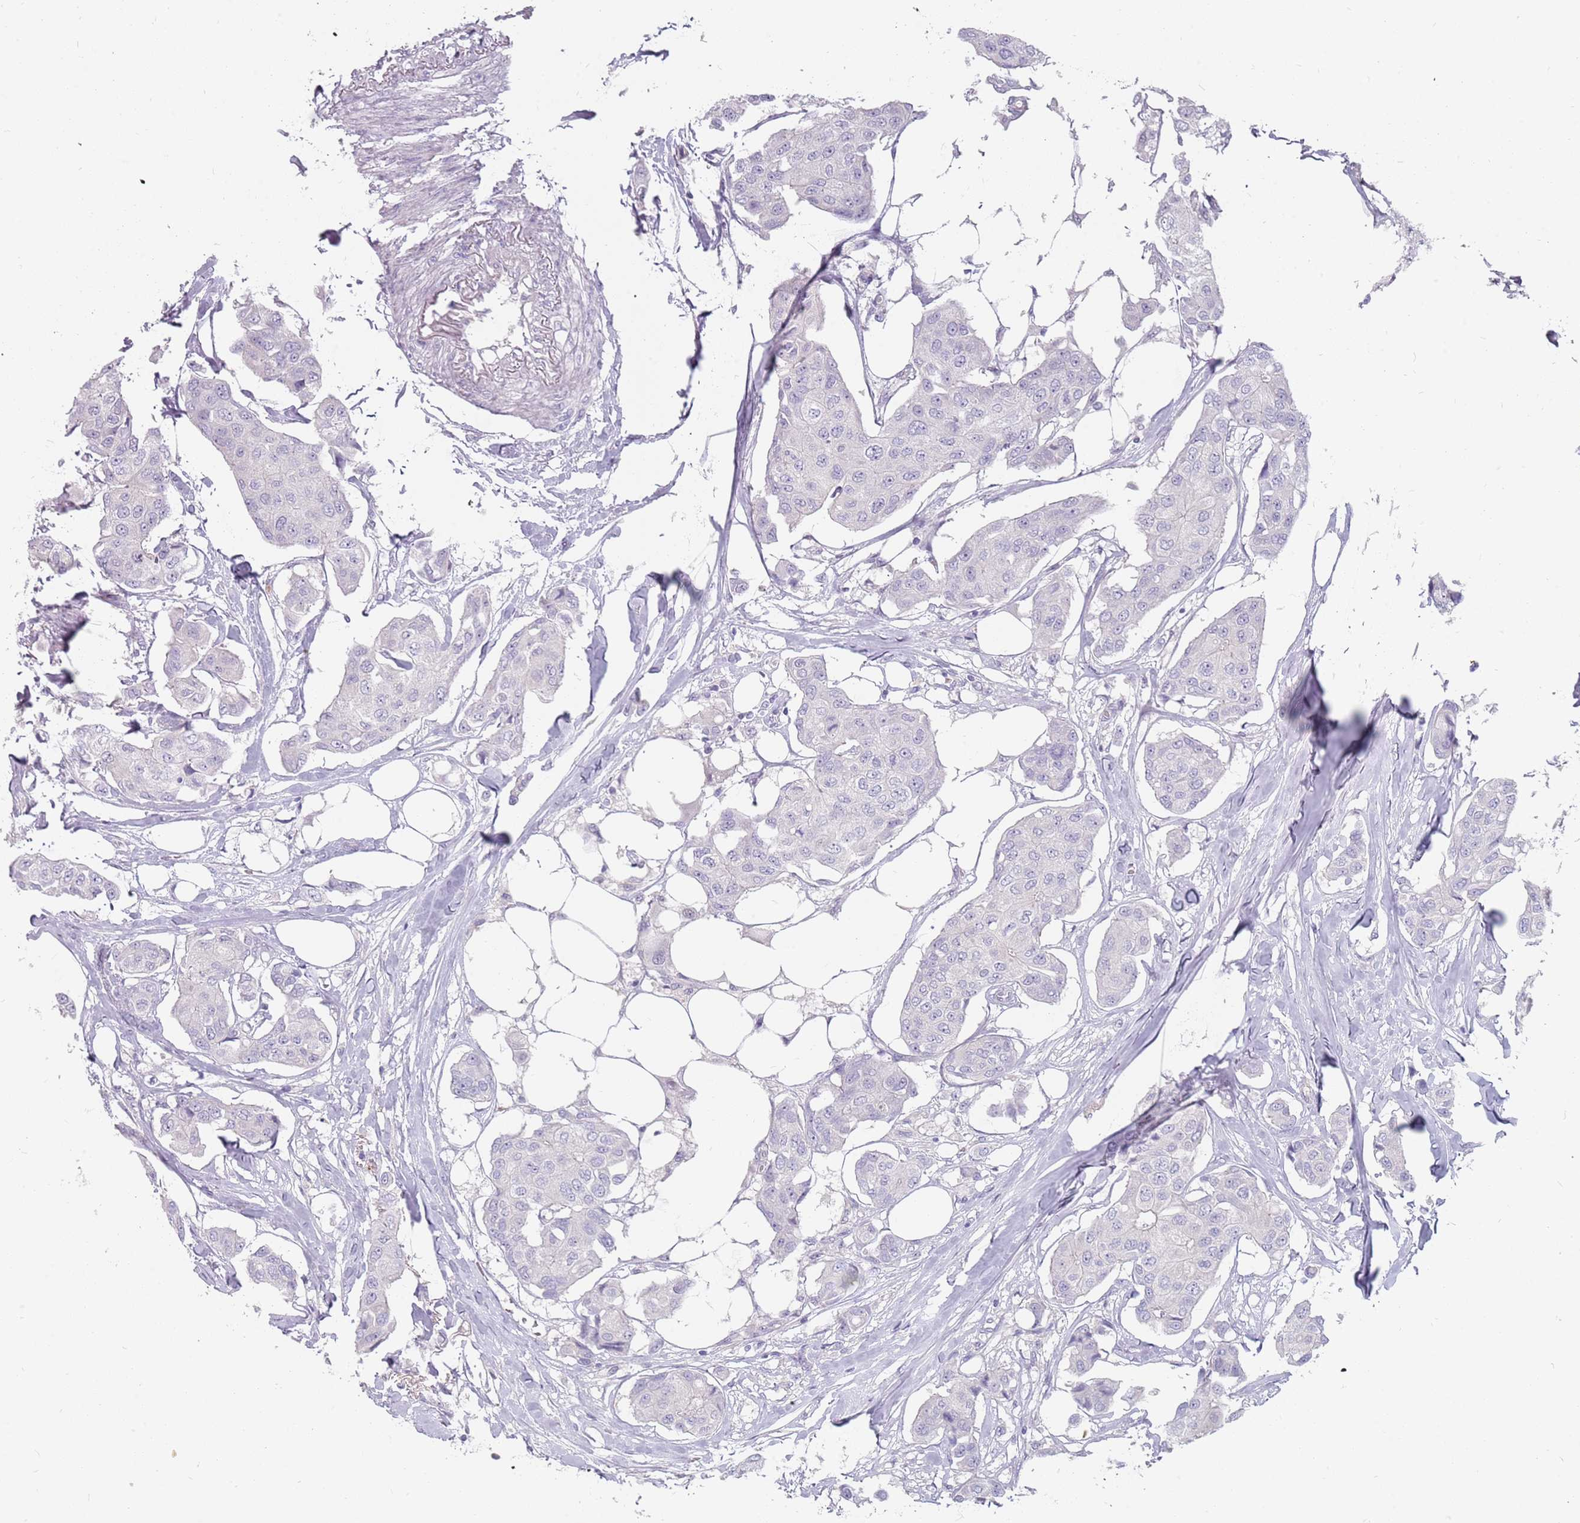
{"staining": {"intensity": "negative", "quantity": "none", "location": "none"}, "tissue": "breast cancer", "cell_type": "Tumor cells", "image_type": "cancer", "snomed": [{"axis": "morphology", "description": "Duct carcinoma"}, {"axis": "topography", "description": "Breast"}, {"axis": "topography", "description": "Lymph node"}], "caption": "IHC of breast invasive ductal carcinoma exhibits no expression in tumor cells.", "gene": "DDX4", "patient": {"sex": "female", "age": 80}}